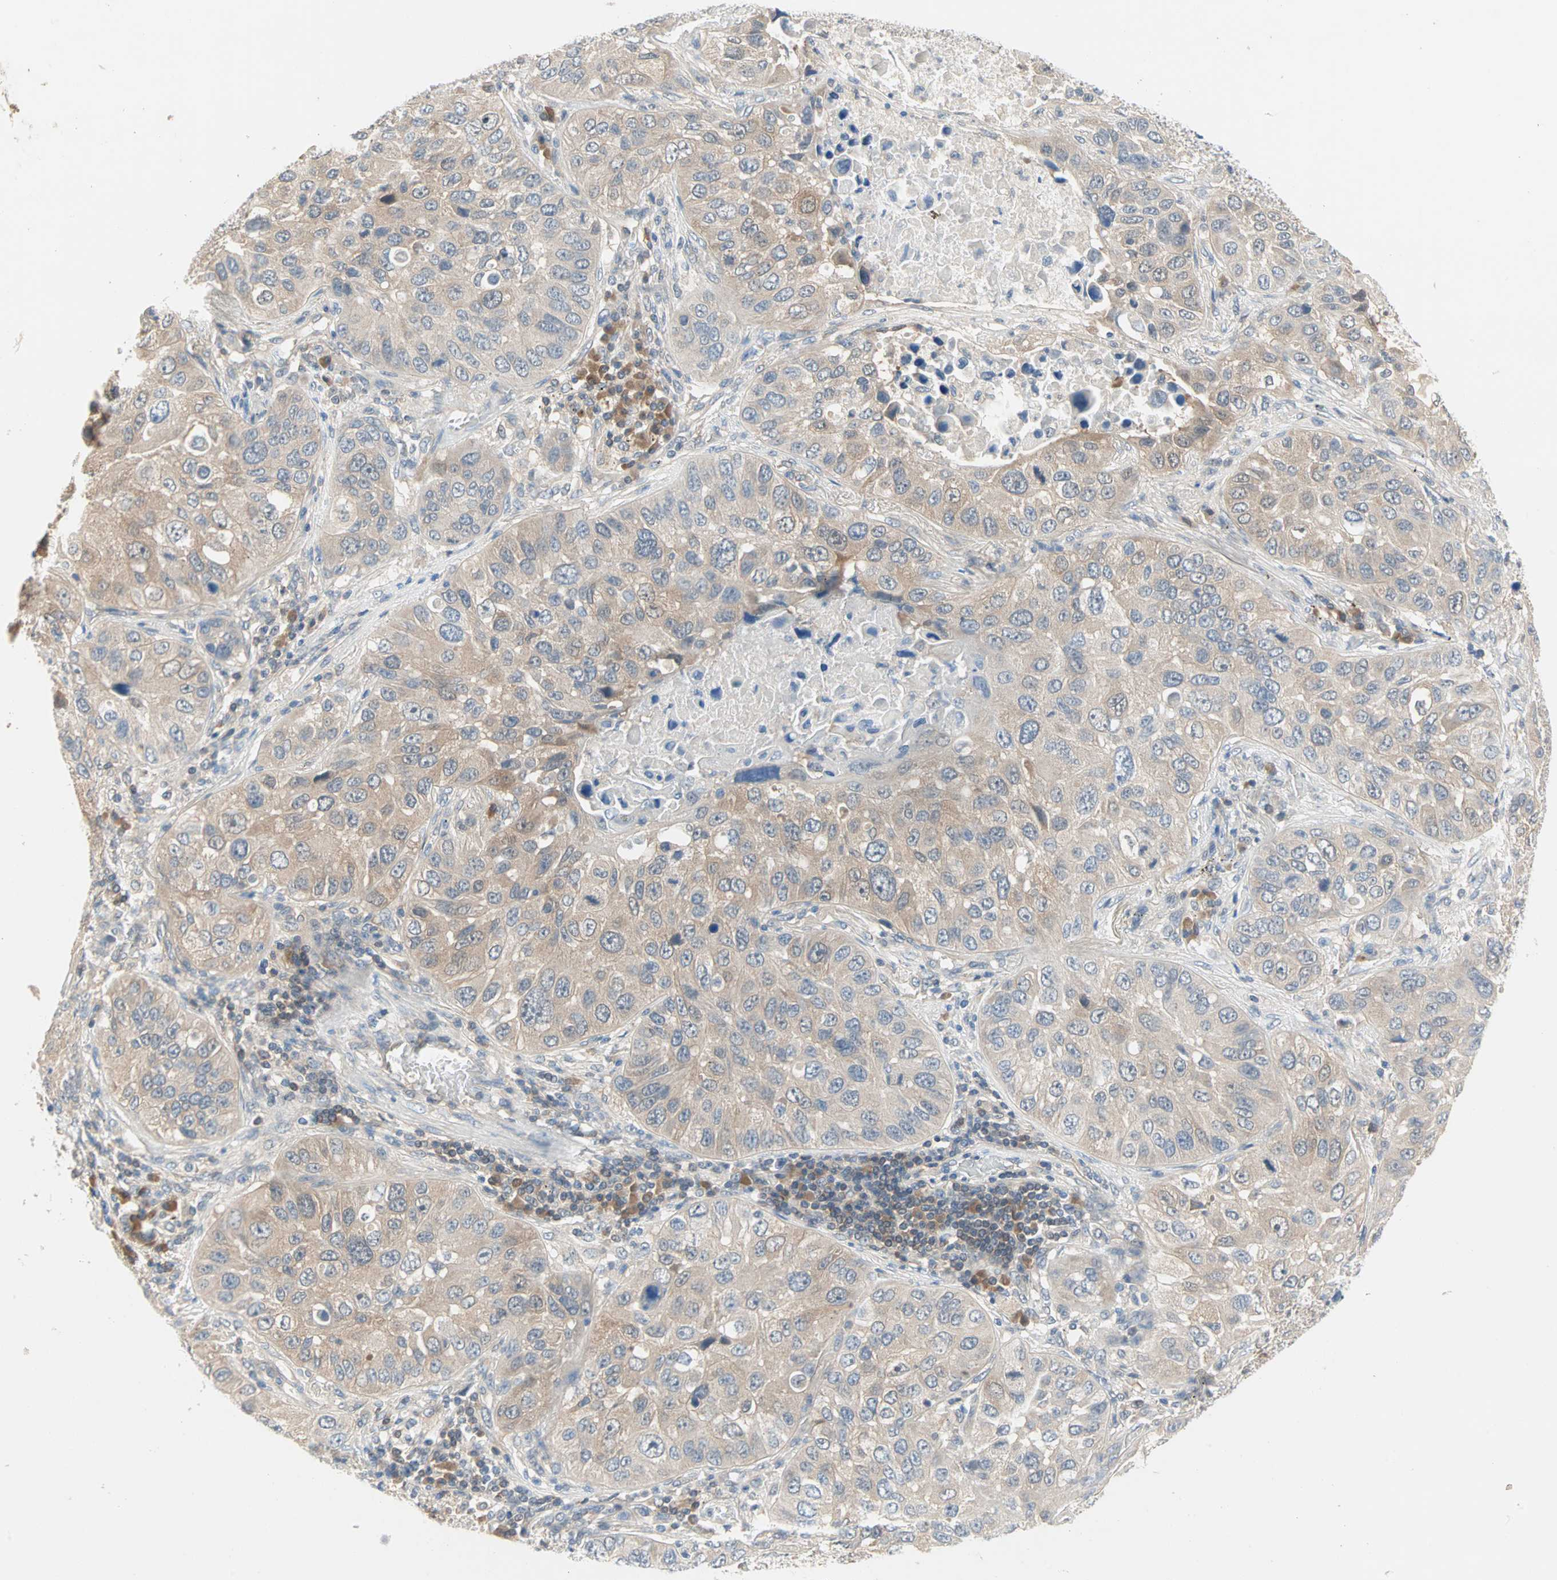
{"staining": {"intensity": "weak", "quantity": ">75%", "location": "cytoplasmic/membranous"}, "tissue": "lung cancer", "cell_type": "Tumor cells", "image_type": "cancer", "snomed": [{"axis": "morphology", "description": "Squamous cell carcinoma, NOS"}, {"axis": "topography", "description": "Lung"}], "caption": "A brown stain shows weak cytoplasmic/membranous expression of a protein in human lung cancer (squamous cell carcinoma) tumor cells.", "gene": "MPI", "patient": {"sex": "male", "age": 57}}